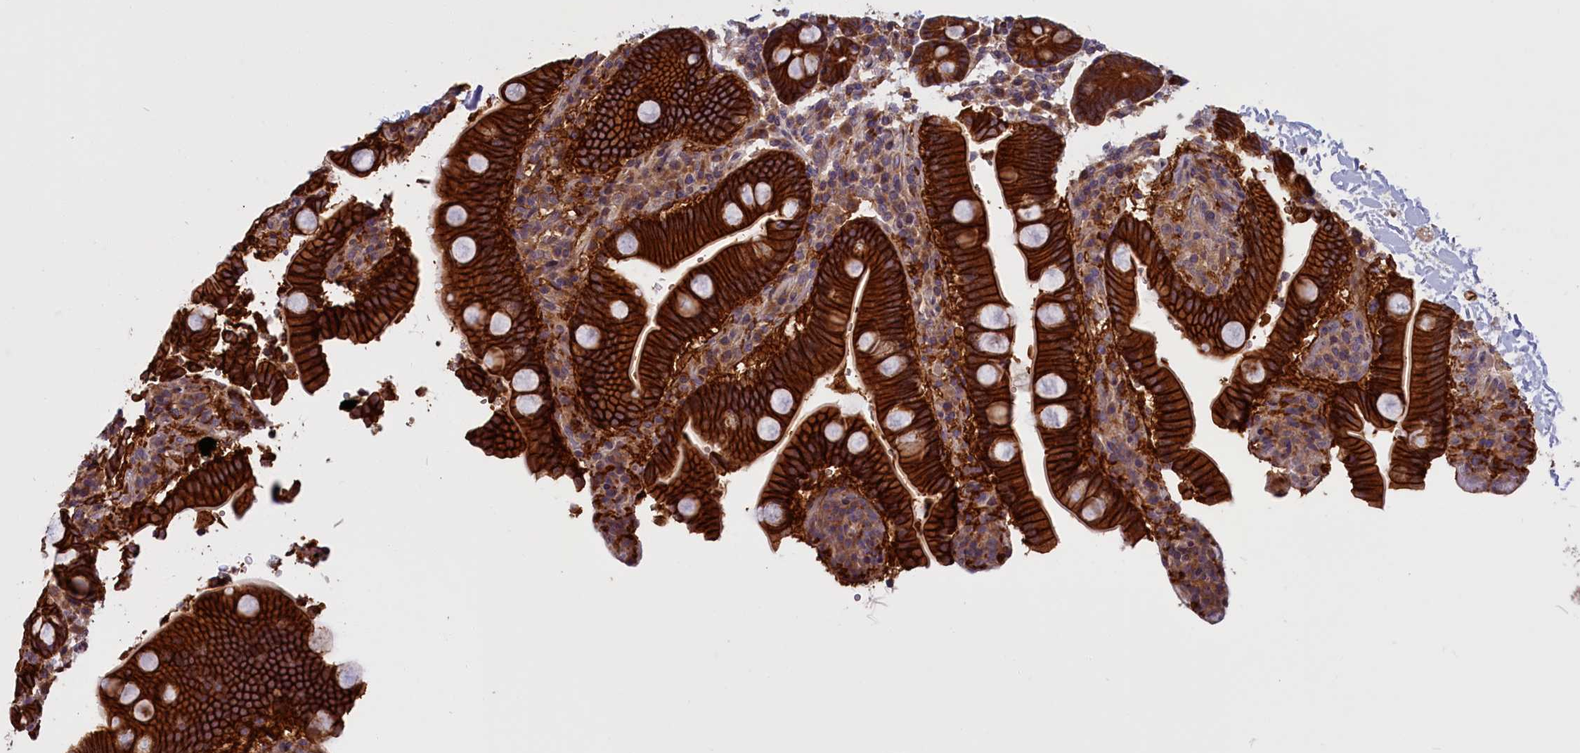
{"staining": {"intensity": "strong", "quantity": ">75%", "location": "cytoplasmic/membranous"}, "tissue": "duodenum", "cell_type": "Glandular cells", "image_type": "normal", "snomed": [{"axis": "morphology", "description": "Normal tissue, NOS"}, {"axis": "topography", "description": "Small intestine, NOS"}], "caption": "Immunohistochemistry (DAB (3,3'-diaminobenzidine)) staining of benign human duodenum demonstrates strong cytoplasmic/membranous protein expression in about >75% of glandular cells.", "gene": "DENND1B", "patient": {"sex": "female", "age": 71}}